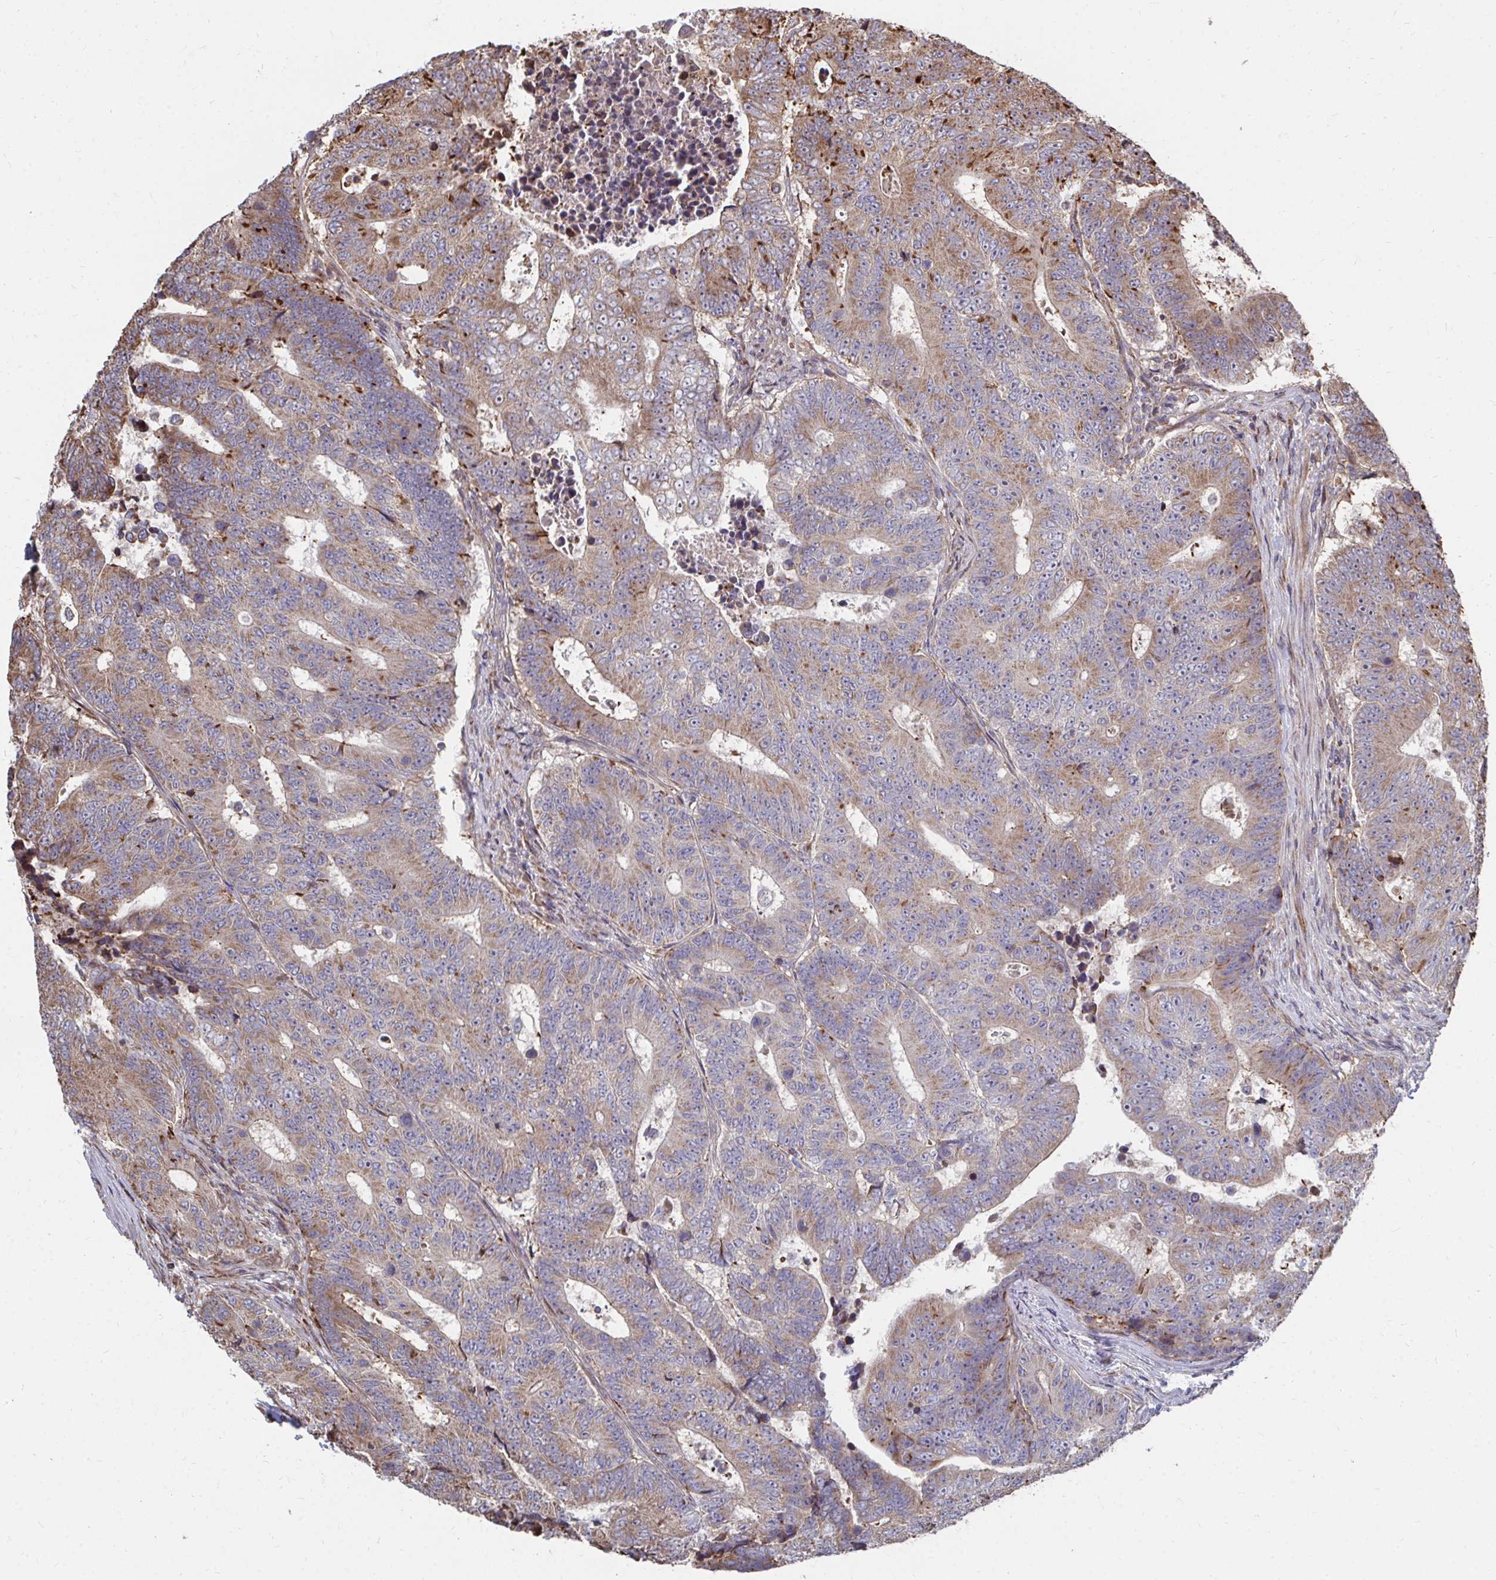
{"staining": {"intensity": "moderate", "quantity": ">75%", "location": "cytoplasmic/membranous"}, "tissue": "colorectal cancer", "cell_type": "Tumor cells", "image_type": "cancer", "snomed": [{"axis": "morphology", "description": "Adenocarcinoma, NOS"}, {"axis": "topography", "description": "Colon"}], "caption": "Immunohistochemical staining of colorectal cancer reveals moderate cytoplasmic/membranous protein expression in approximately >75% of tumor cells.", "gene": "FAM89A", "patient": {"sex": "female", "age": 48}}